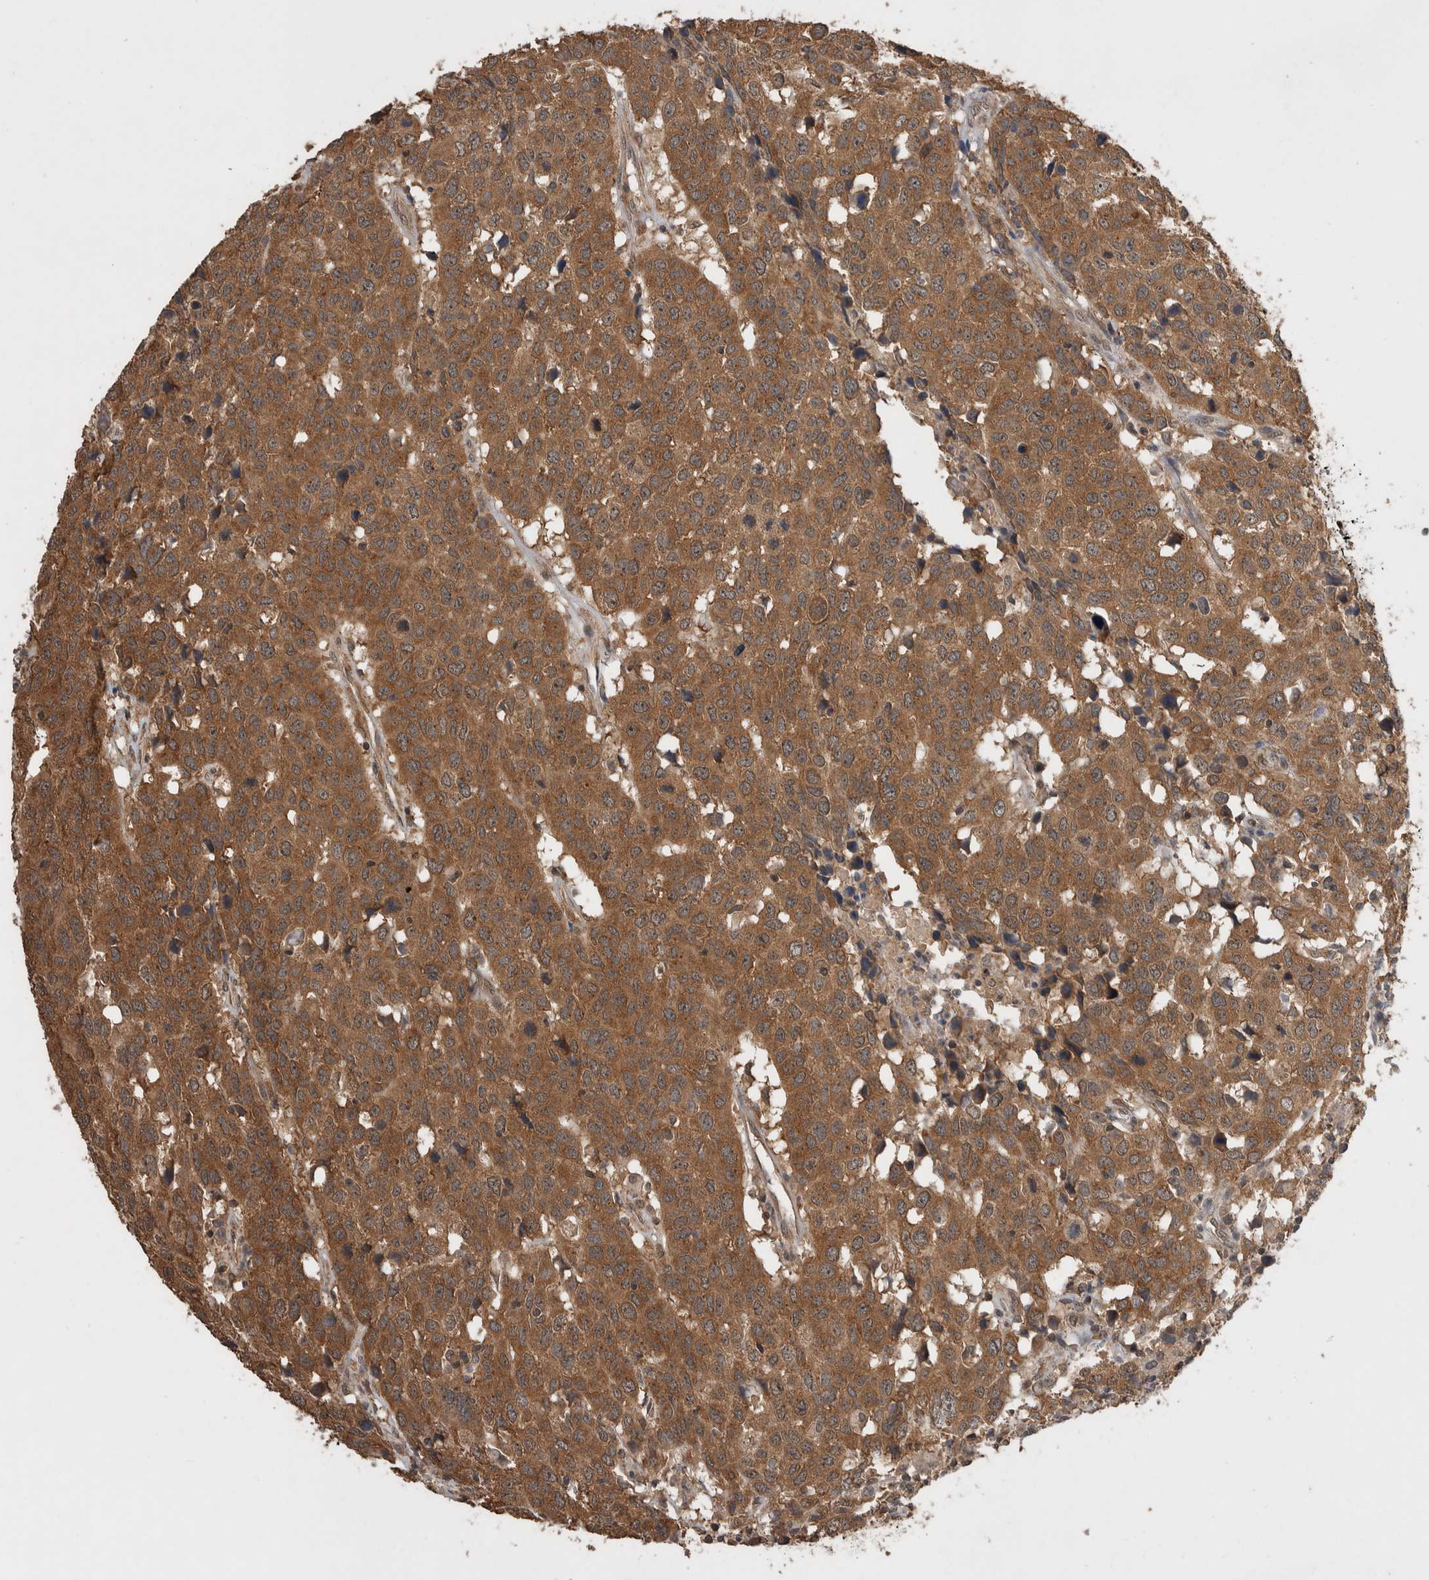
{"staining": {"intensity": "moderate", "quantity": ">75%", "location": "cytoplasmic/membranous"}, "tissue": "head and neck cancer", "cell_type": "Tumor cells", "image_type": "cancer", "snomed": [{"axis": "morphology", "description": "Squamous cell carcinoma, NOS"}, {"axis": "topography", "description": "Head-Neck"}], "caption": "A high-resolution image shows immunohistochemistry staining of squamous cell carcinoma (head and neck), which displays moderate cytoplasmic/membranous staining in about >75% of tumor cells. (DAB = brown stain, brightfield microscopy at high magnification).", "gene": "DVL2", "patient": {"sex": "male", "age": 66}}